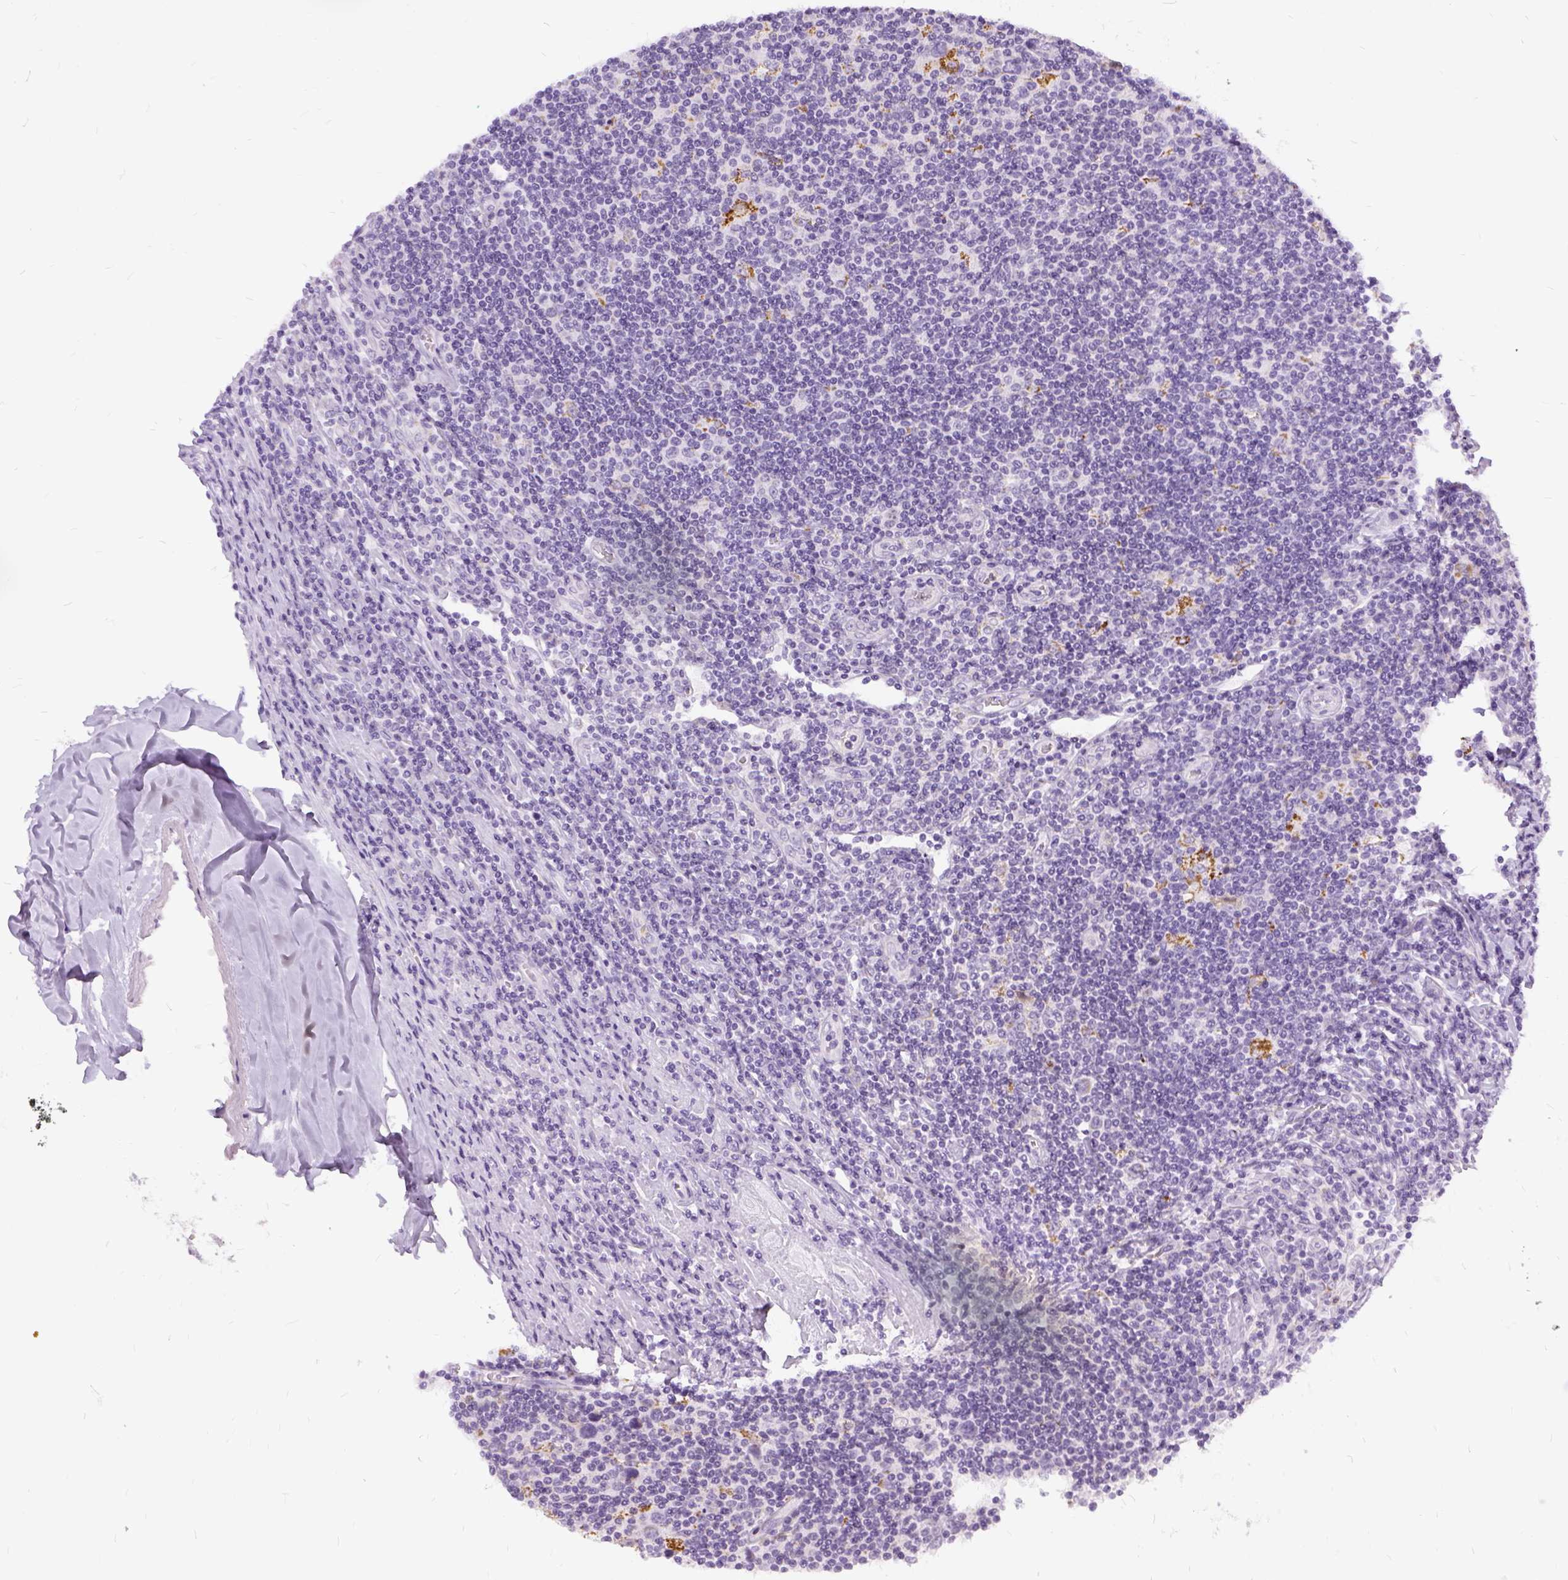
{"staining": {"intensity": "negative", "quantity": "none", "location": "none"}, "tissue": "lymphoma", "cell_type": "Tumor cells", "image_type": "cancer", "snomed": [{"axis": "morphology", "description": "Hodgkin's disease, NOS"}, {"axis": "topography", "description": "Lymph node"}], "caption": "Immunohistochemistry (IHC) image of lymphoma stained for a protein (brown), which demonstrates no staining in tumor cells. (Stains: DAB IHC with hematoxylin counter stain, Microscopy: brightfield microscopy at high magnification).", "gene": "FDX1", "patient": {"sex": "male", "age": 40}}